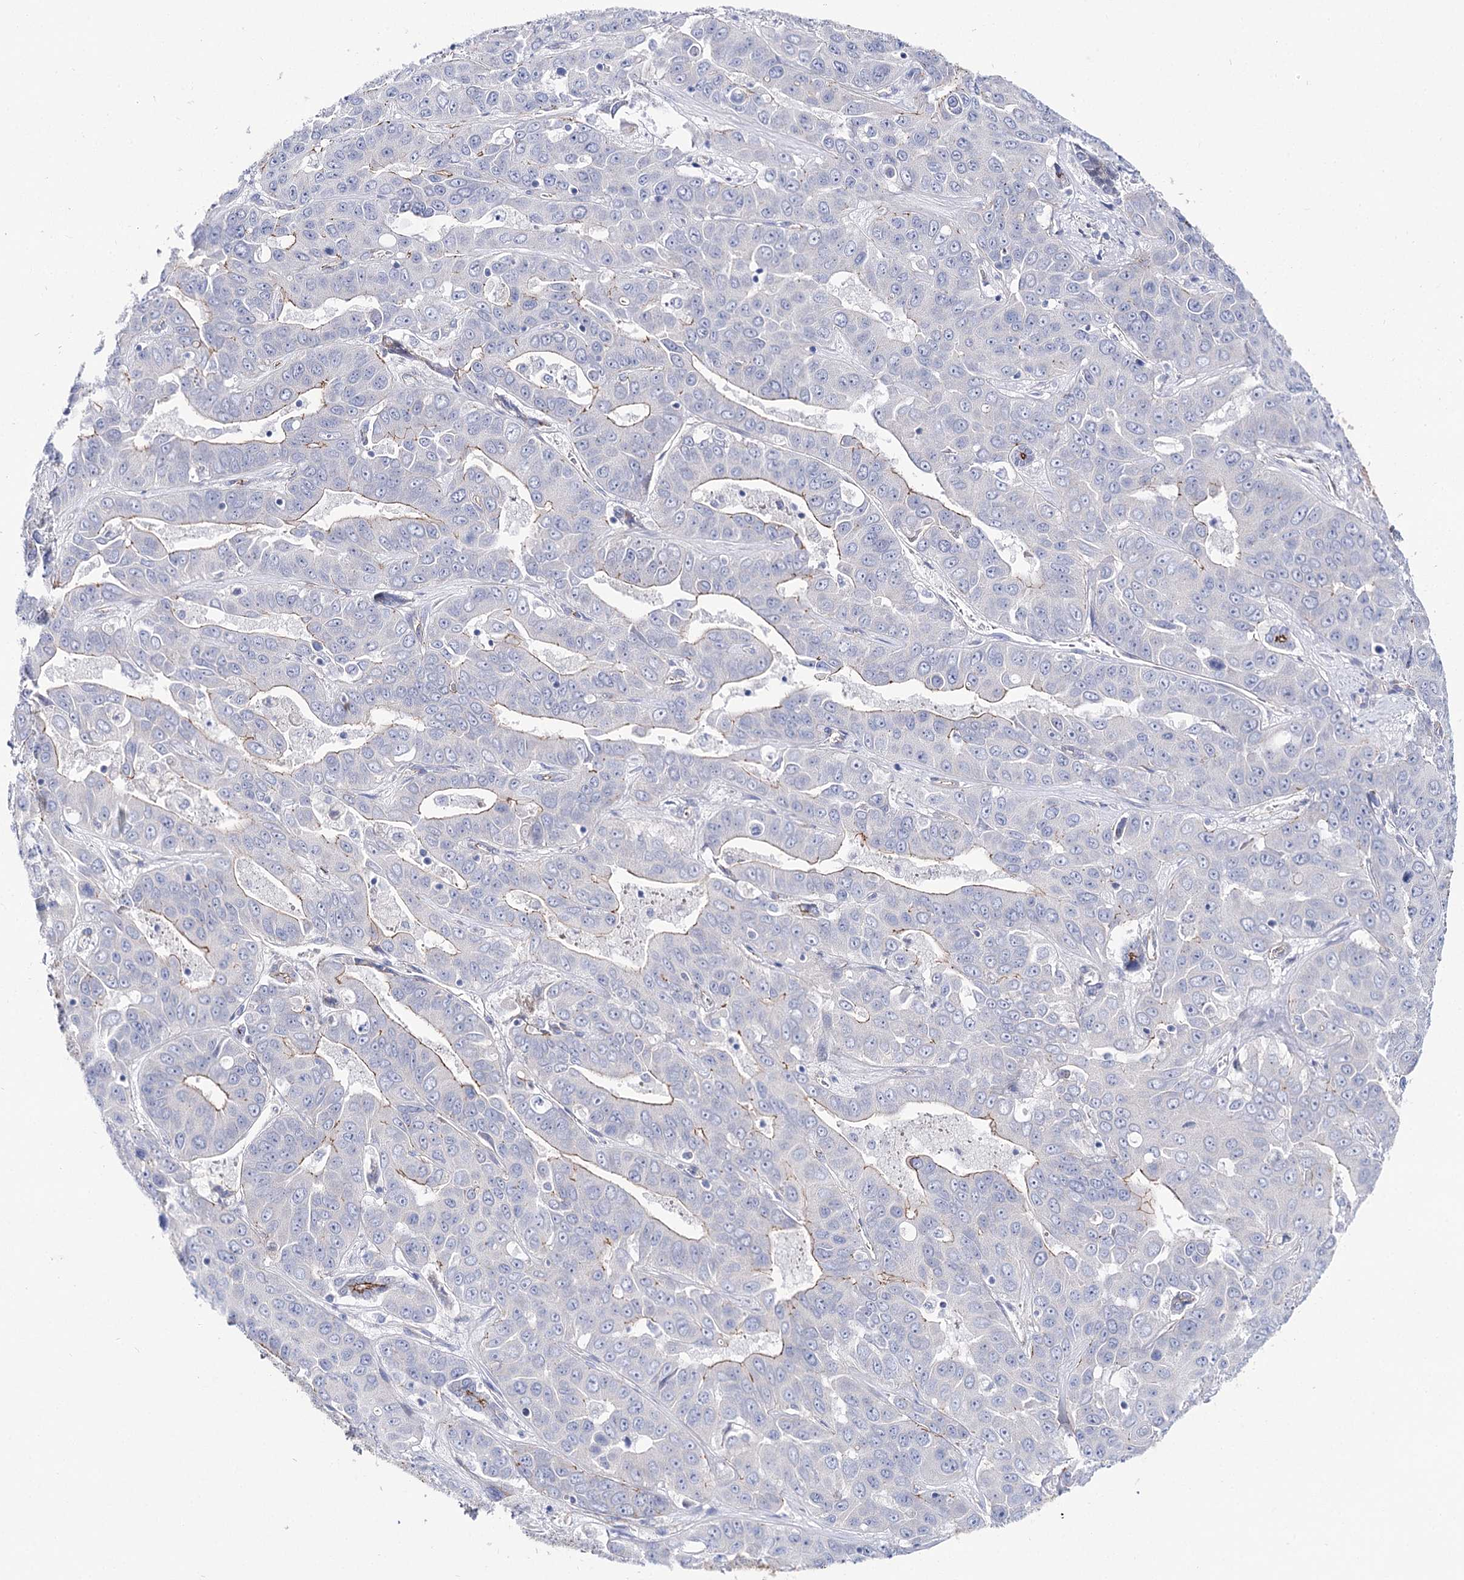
{"staining": {"intensity": "weak", "quantity": "<25%", "location": "cytoplasmic/membranous"}, "tissue": "liver cancer", "cell_type": "Tumor cells", "image_type": "cancer", "snomed": [{"axis": "morphology", "description": "Cholangiocarcinoma"}, {"axis": "topography", "description": "Liver"}], "caption": "Human cholangiocarcinoma (liver) stained for a protein using immunohistochemistry (IHC) shows no staining in tumor cells.", "gene": "NRAP", "patient": {"sex": "female", "age": 52}}